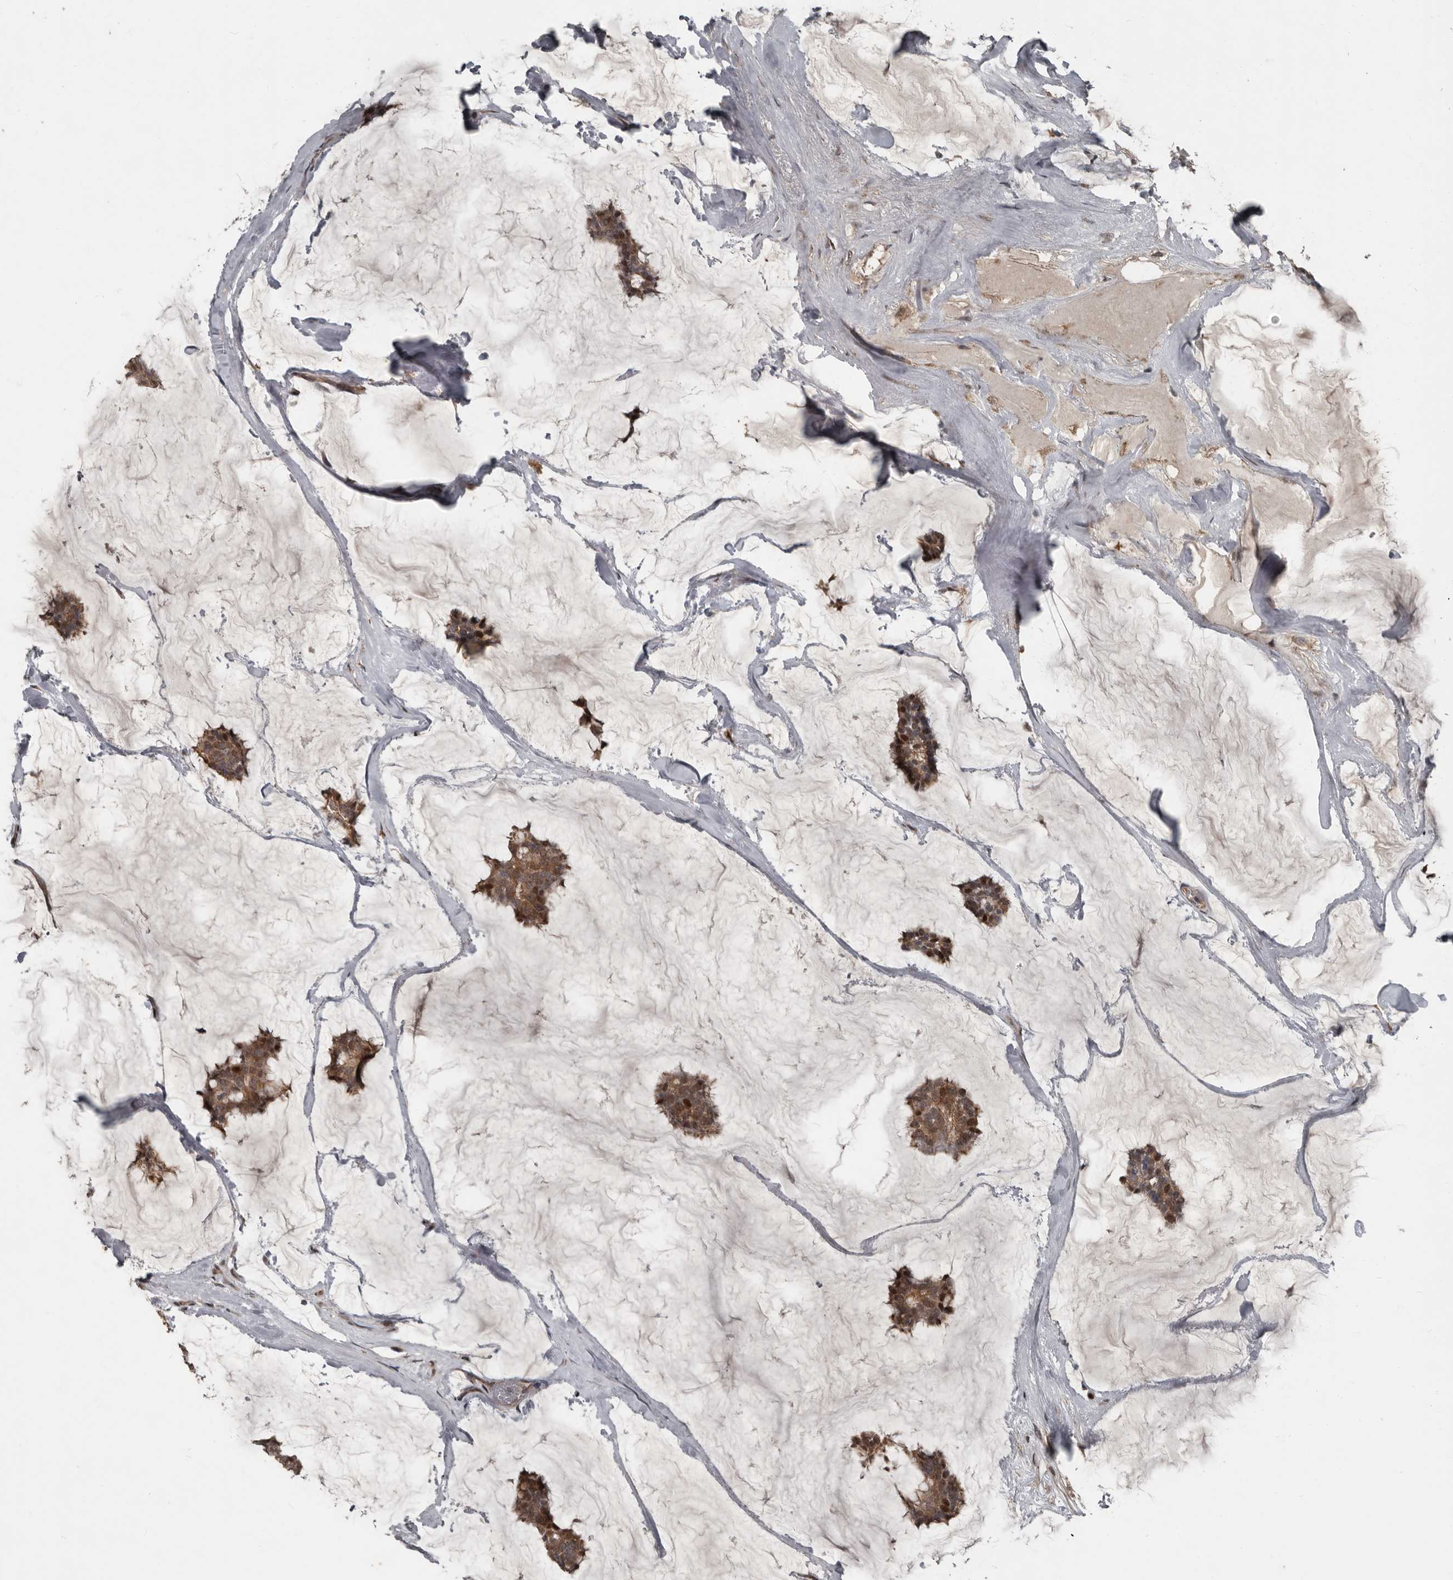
{"staining": {"intensity": "moderate", "quantity": ">75%", "location": "cytoplasmic/membranous,nuclear"}, "tissue": "breast cancer", "cell_type": "Tumor cells", "image_type": "cancer", "snomed": [{"axis": "morphology", "description": "Duct carcinoma"}, {"axis": "topography", "description": "Breast"}], "caption": "Brown immunohistochemical staining in human intraductal carcinoma (breast) displays moderate cytoplasmic/membranous and nuclear expression in about >75% of tumor cells.", "gene": "FSBP", "patient": {"sex": "female", "age": 93}}